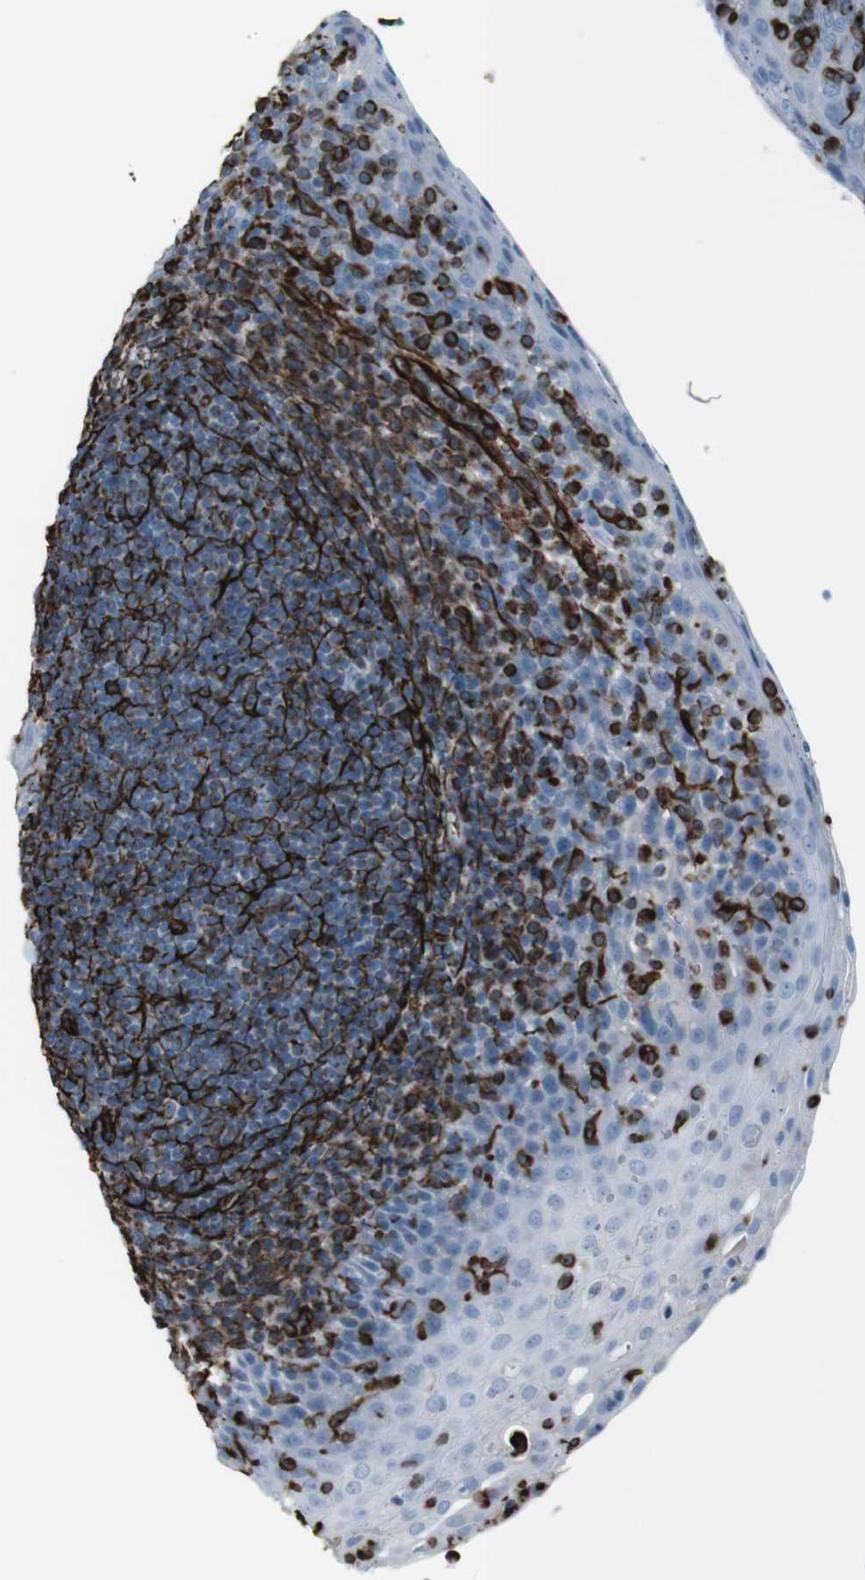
{"staining": {"intensity": "strong", "quantity": "<25%", "location": "cytoplasmic/membranous"}, "tissue": "tonsil", "cell_type": "Germinal center cells", "image_type": "normal", "snomed": [{"axis": "morphology", "description": "Normal tissue, NOS"}, {"axis": "topography", "description": "Tonsil"}], "caption": "Brown immunohistochemical staining in normal human tonsil shows strong cytoplasmic/membranous positivity in approximately <25% of germinal center cells. (IHC, brightfield microscopy, high magnification).", "gene": "ZDHHC6", "patient": {"sex": "male", "age": 17}}